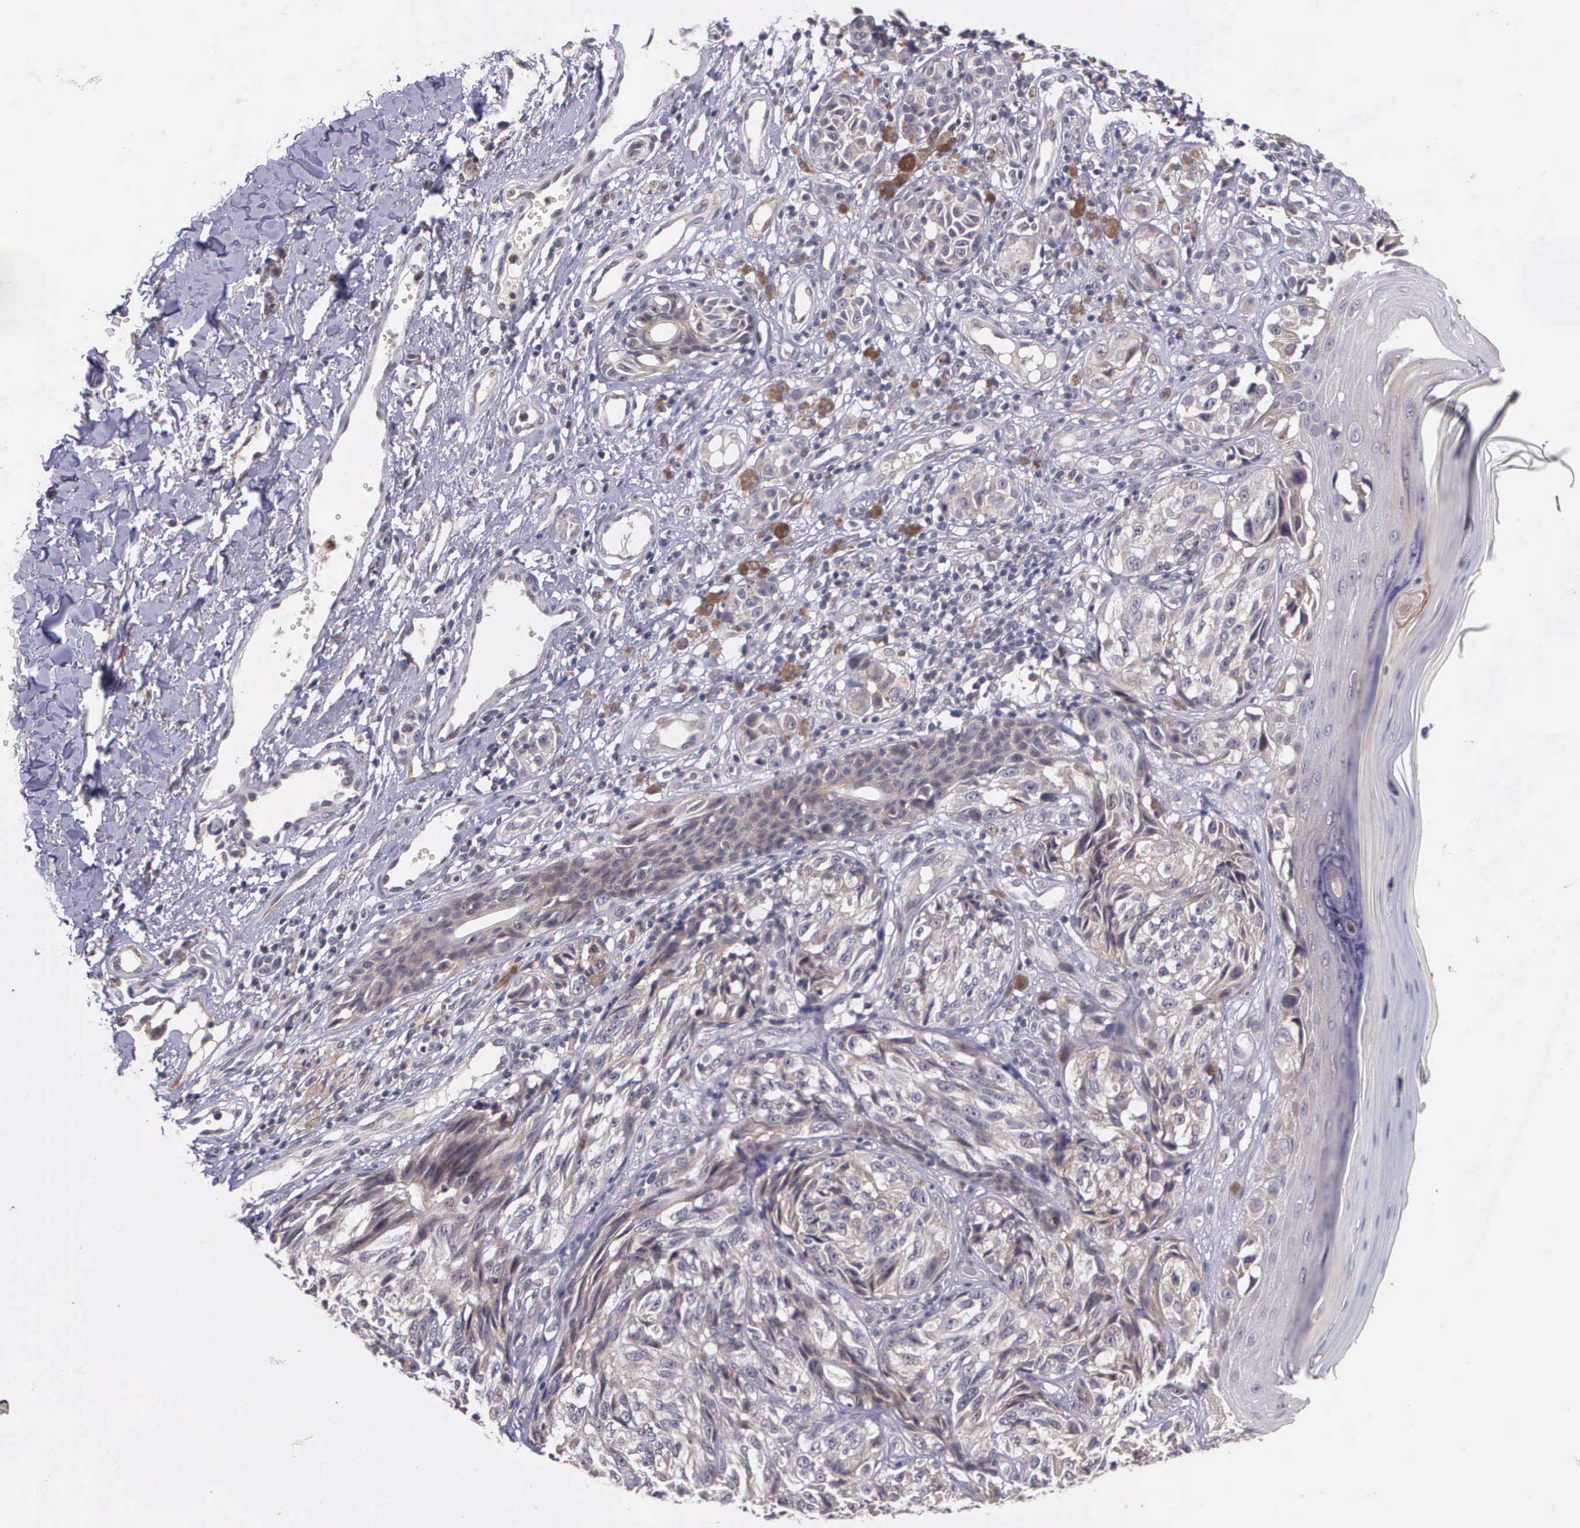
{"staining": {"intensity": "strong", "quantity": "<25%", "location": "cytoplasmic/membranous,nuclear"}, "tissue": "melanoma", "cell_type": "Tumor cells", "image_type": "cancer", "snomed": [{"axis": "morphology", "description": "Malignant melanoma, NOS"}, {"axis": "topography", "description": "Skin"}], "caption": "About <25% of tumor cells in human melanoma exhibit strong cytoplasmic/membranous and nuclear protein expression as visualized by brown immunohistochemical staining.", "gene": "PRICKLE3", "patient": {"sex": "male", "age": 67}}